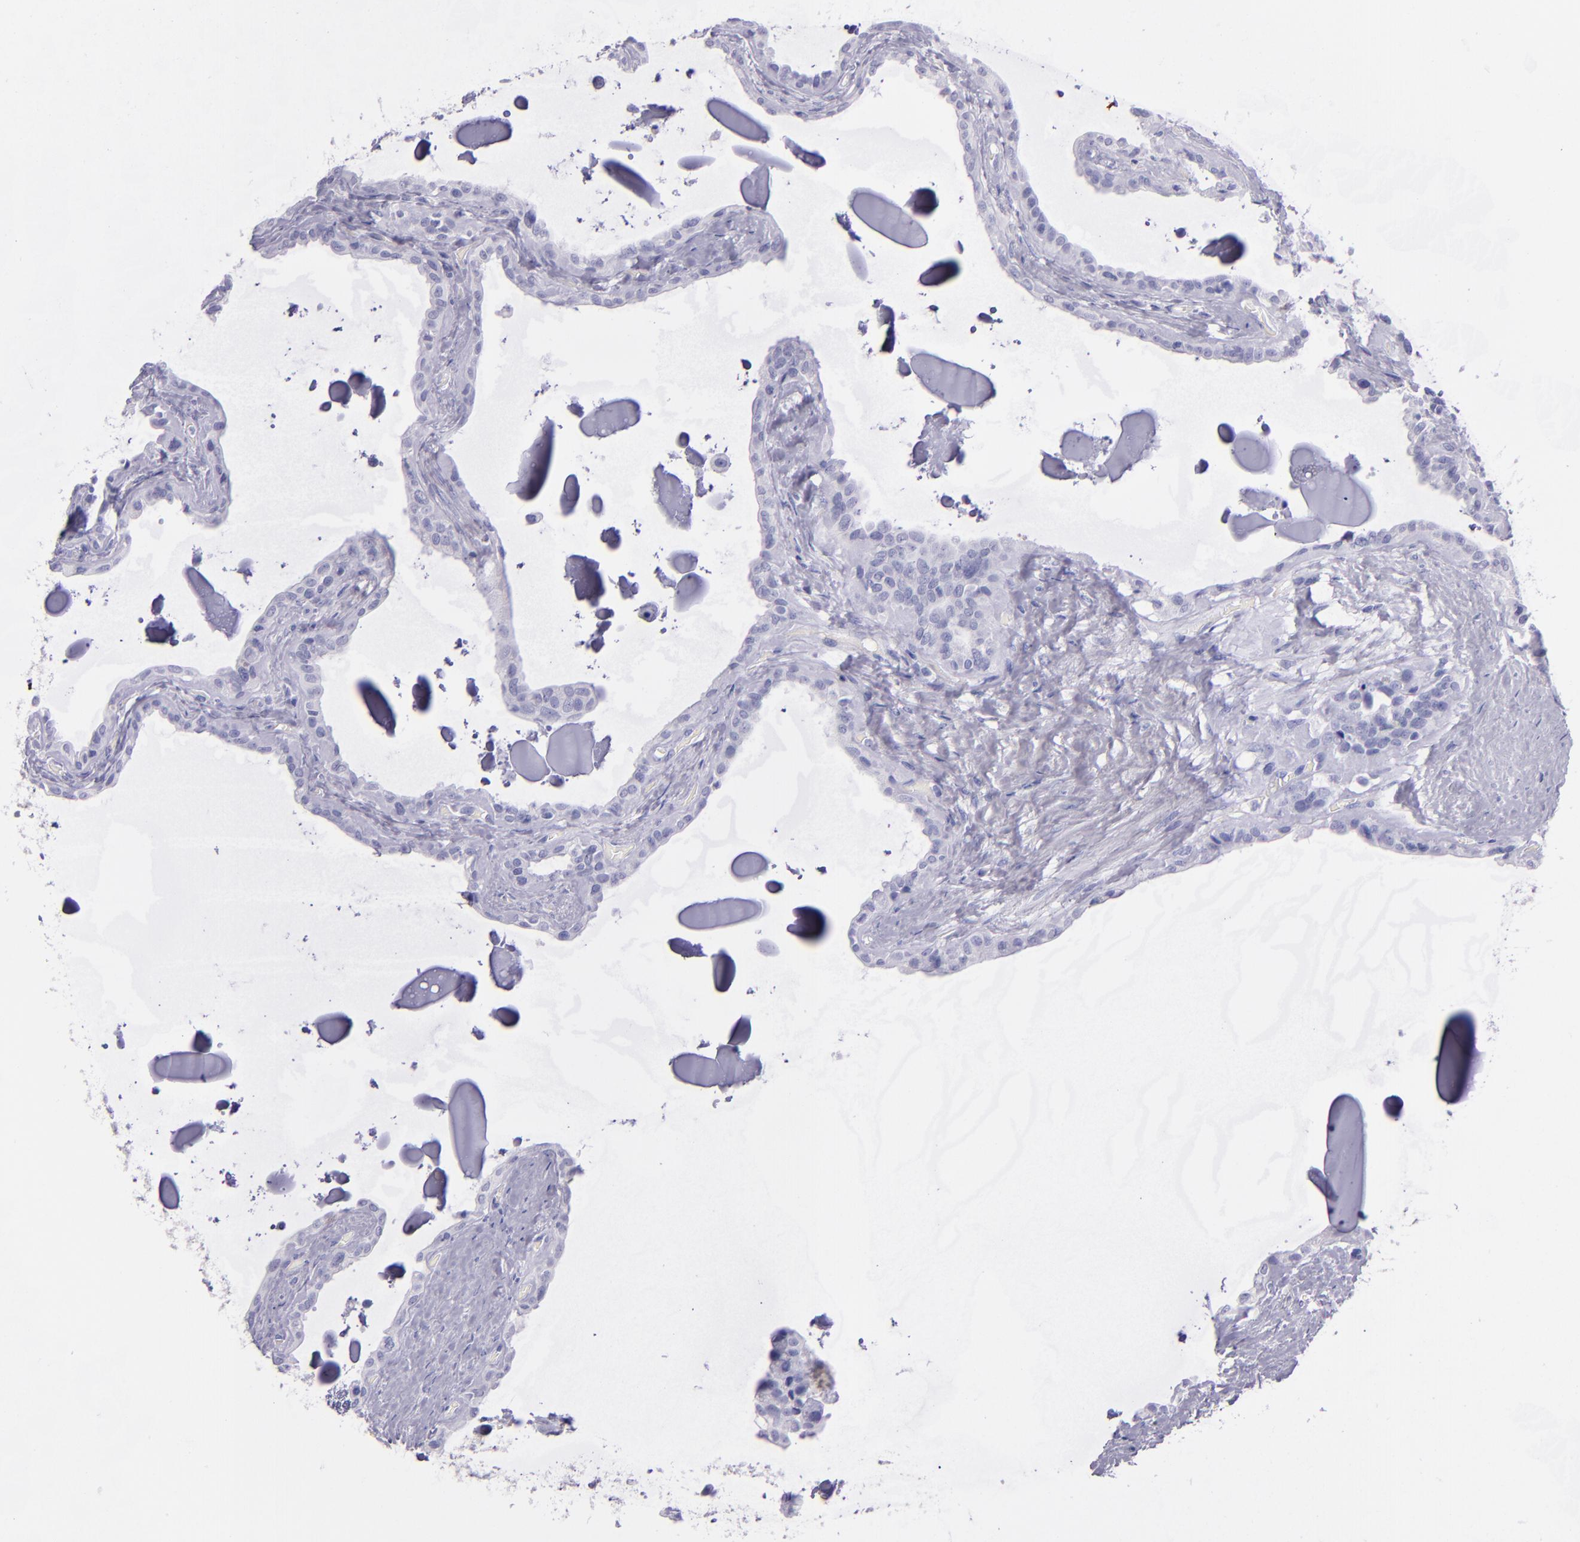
{"staining": {"intensity": "negative", "quantity": "none", "location": "none"}, "tissue": "seminal vesicle", "cell_type": "Glandular cells", "image_type": "normal", "snomed": [{"axis": "morphology", "description": "Normal tissue, NOS"}, {"axis": "morphology", "description": "Inflammation, NOS"}, {"axis": "topography", "description": "Urinary bladder"}, {"axis": "topography", "description": "Prostate"}, {"axis": "topography", "description": "Seminal veicle"}], "caption": "High magnification brightfield microscopy of unremarkable seminal vesicle stained with DAB (brown) and counterstained with hematoxylin (blue): glandular cells show no significant positivity. (IHC, brightfield microscopy, high magnification).", "gene": "TNNT3", "patient": {"sex": "male", "age": 82}}